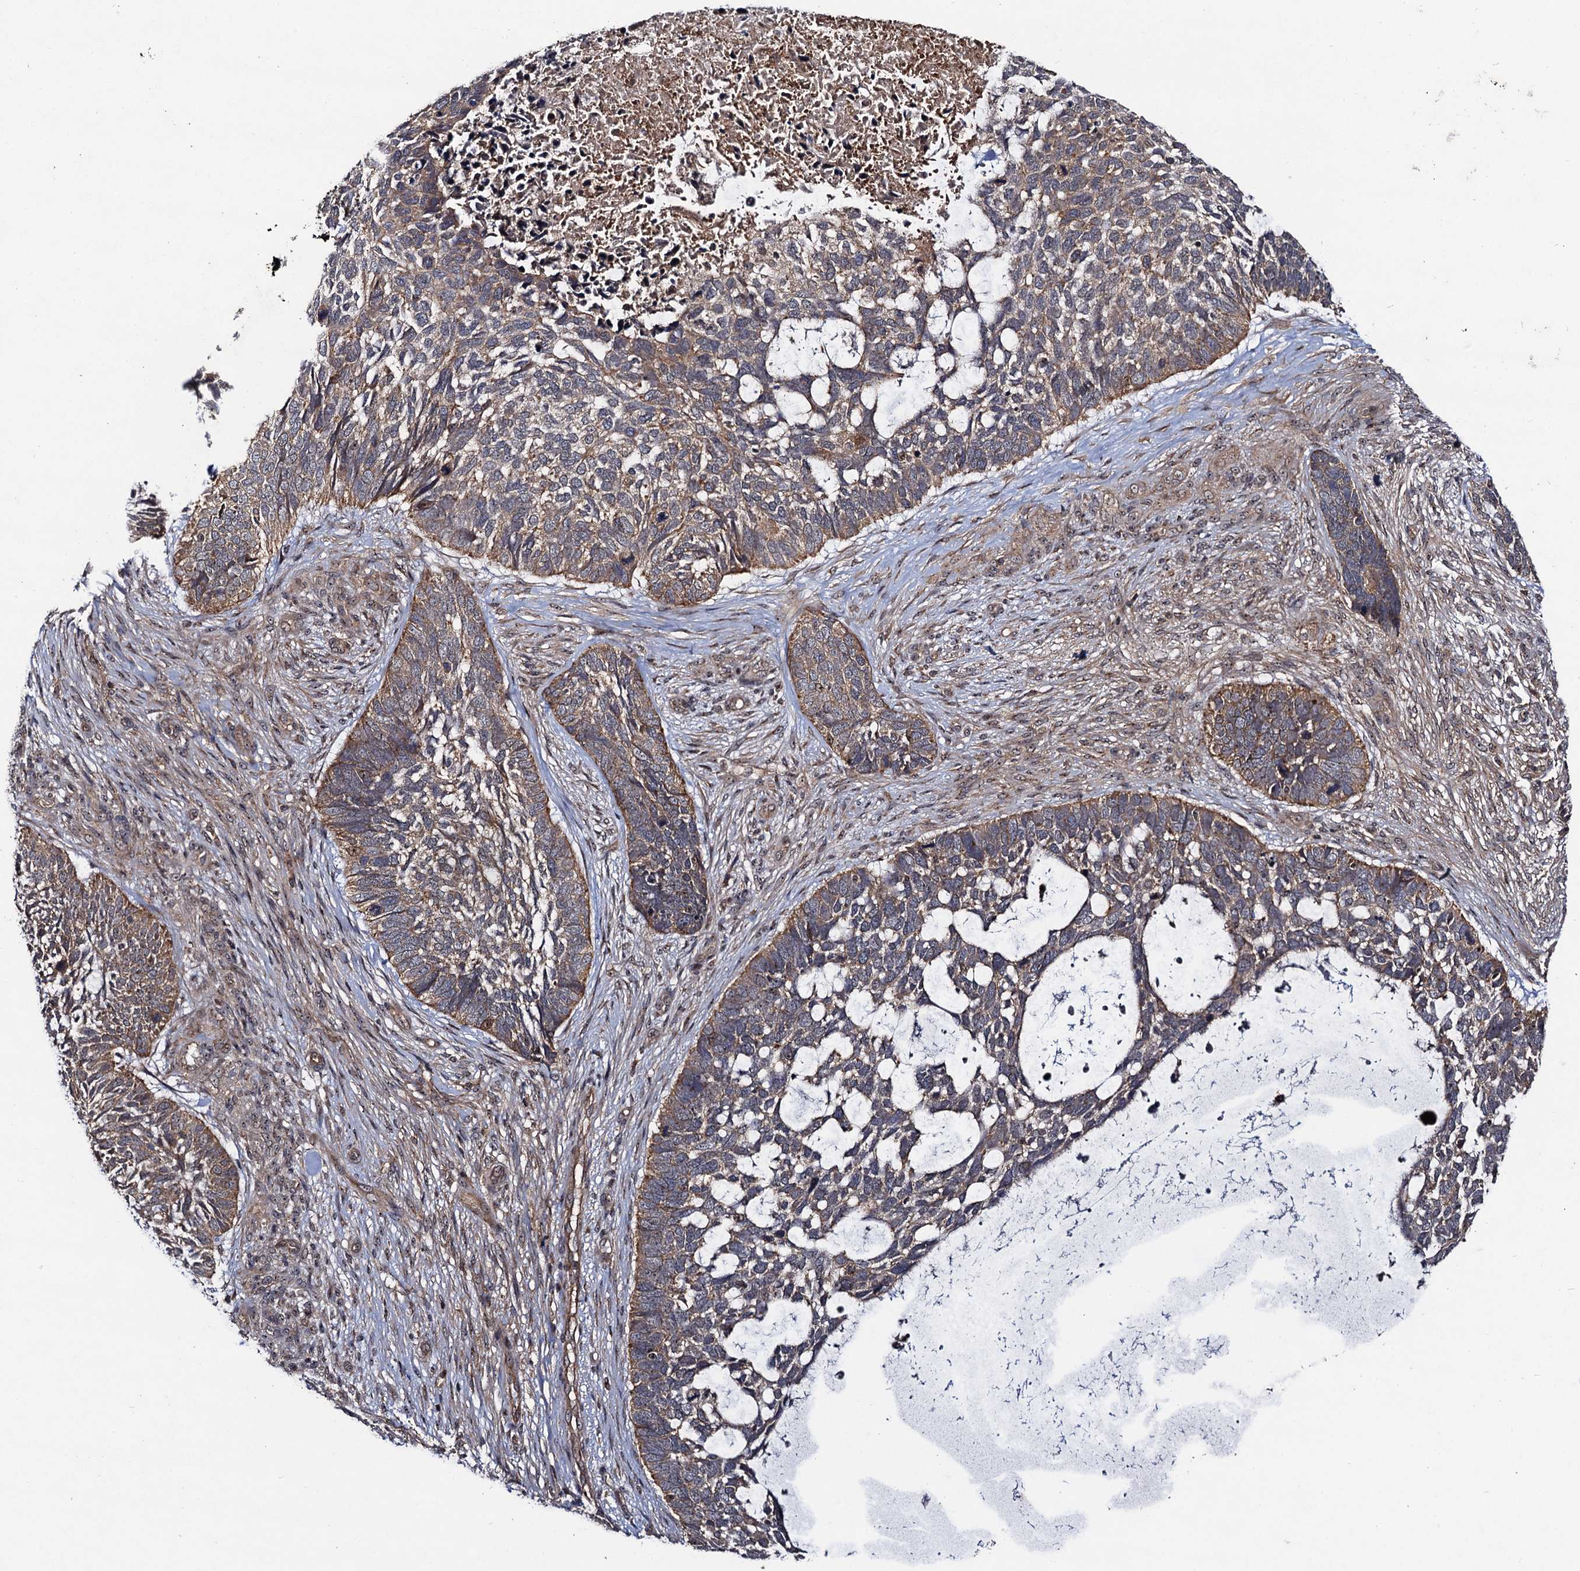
{"staining": {"intensity": "moderate", "quantity": ">75%", "location": "cytoplasmic/membranous"}, "tissue": "skin cancer", "cell_type": "Tumor cells", "image_type": "cancer", "snomed": [{"axis": "morphology", "description": "Basal cell carcinoma"}, {"axis": "topography", "description": "Skin"}], "caption": "Tumor cells display medium levels of moderate cytoplasmic/membranous expression in about >75% of cells in skin basal cell carcinoma.", "gene": "KXD1", "patient": {"sex": "male", "age": 88}}